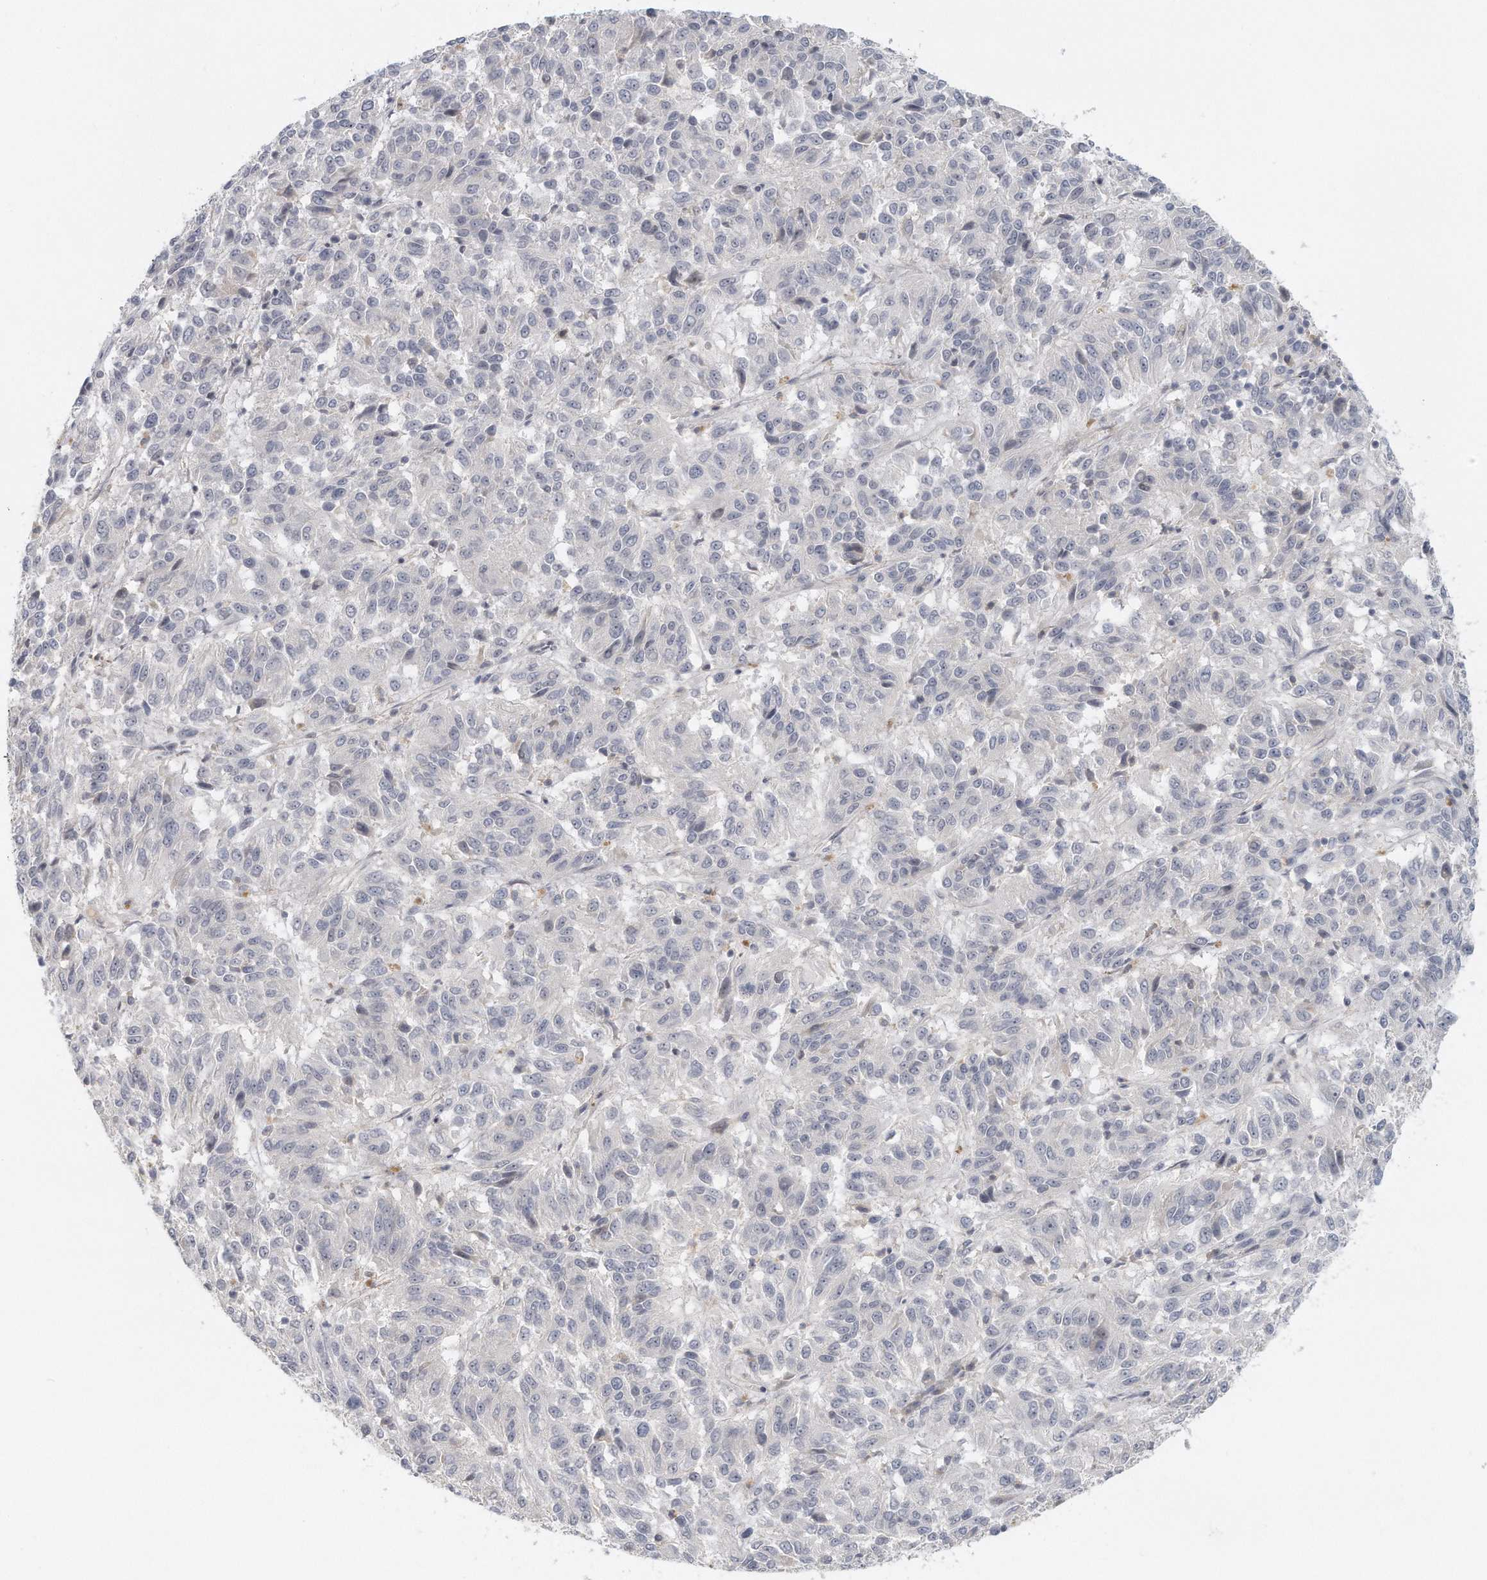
{"staining": {"intensity": "negative", "quantity": "none", "location": "none"}, "tissue": "melanoma", "cell_type": "Tumor cells", "image_type": "cancer", "snomed": [{"axis": "morphology", "description": "Malignant melanoma, Metastatic site"}, {"axis": "topography", "description": "Lung"}], "caption": "DAB (3,3'-diaminobenzidine) immunohistochemical staining of malignant melanoma (metastatic site) demonstrates no significant staining in tumor cells.", "gene": "DDX43", "patient": {"sex": "male", "age": 64}}